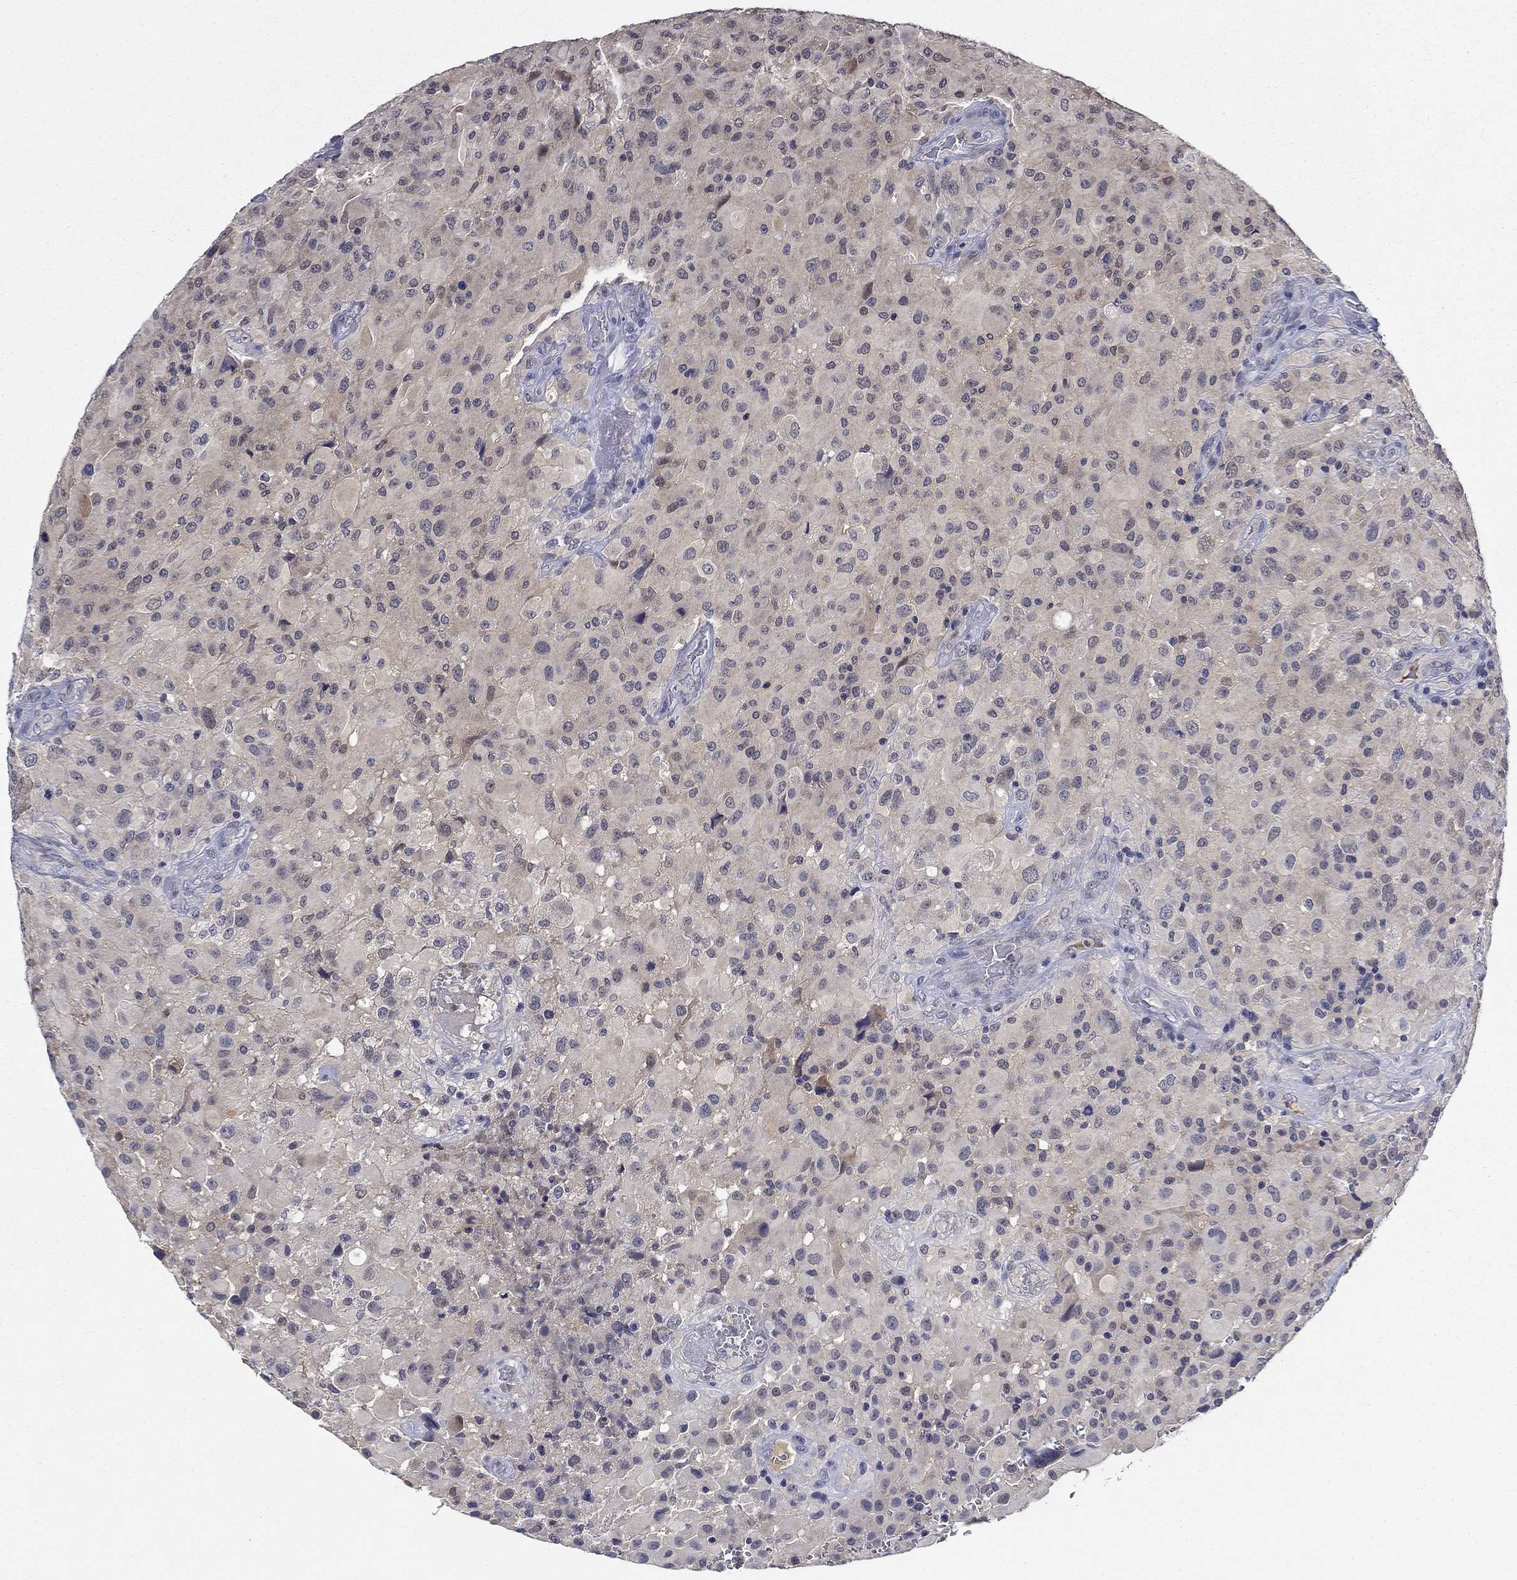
{"staining": {"intensity": "negative", "quantity": "none", "location": "none"}, "tissue": "glioma", "cell_type": "Tumor cells", "image_type": "cancer", "snomed": [{"axis": "morphology", "description": "Glioma, malignant, High grade"}, {"axis": "topography", "description": "Cerebral cortex"}], "caption": "Tumor cells show no significant positivity in malignant glioma (high-grade).", "gene": "DDTL", "patient": {"sex": "male", "age": 35}}